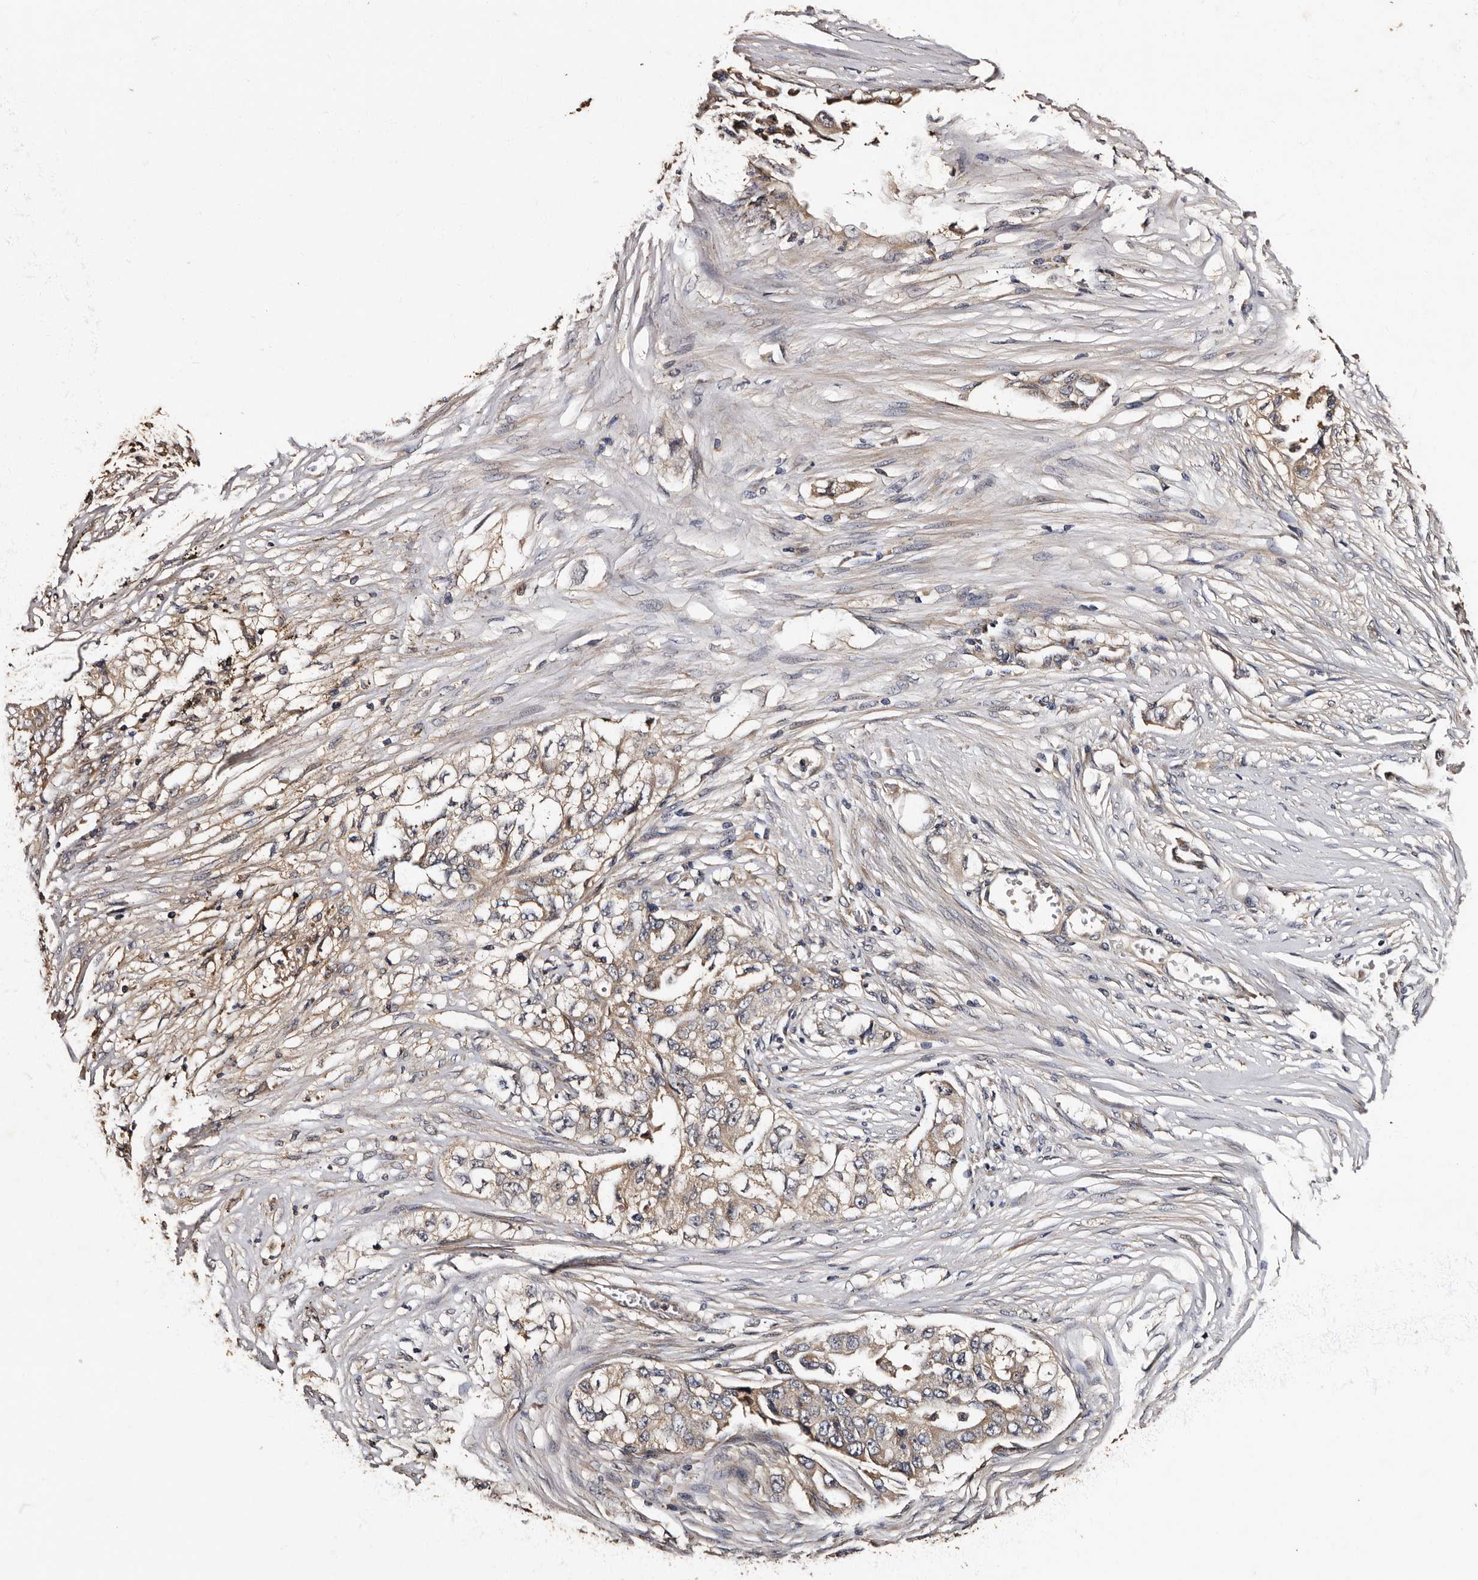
{"staining": {"intensity": "weak", "quantity": "25%-75%", "location": "cytoplasmic/membranous"}, "tissue": "lung cancer", "cell_type": "Tumor cells", "image_type": "cancer", "snomed": [{"axis": "morphology", "description": "Adenocarcinoma, NOS"}, {"axis": "topography", "description": "Lung"}], "caption": "Protein expression by IHC shows weak cytoplasmic/membranous expression in approximately 25%-75% of tumor cells in lung cancer (adenocarcinoma).", "gene": "ADCK5", "patient": {"sex": "female", "age": 51}}